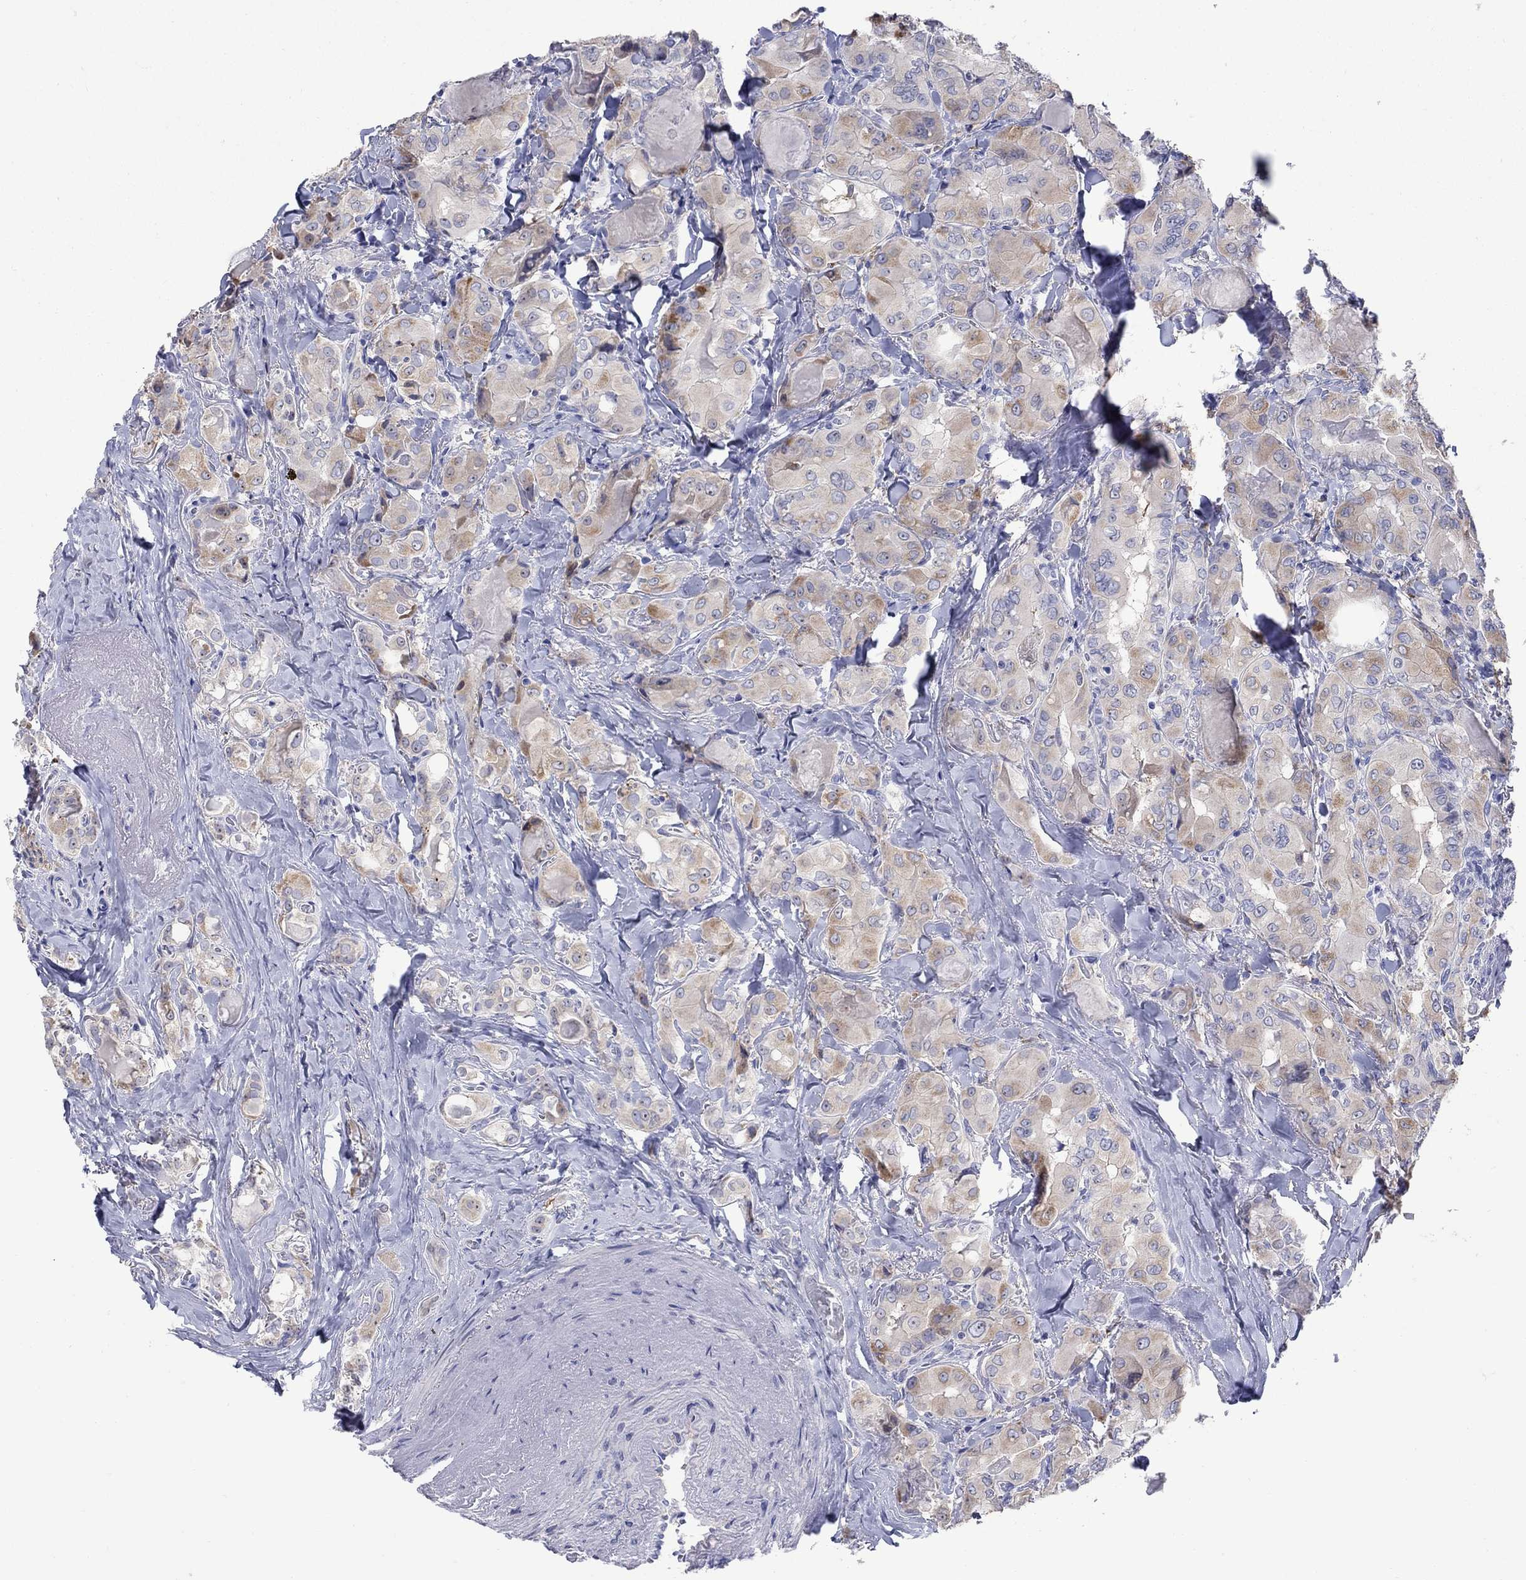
{"staining": {"intensity": "moderate", "quantity": "<25%", "location": "cytoplasmic/membranous"}, "tissue": "thyroid cancer", "cell_type": "Tumor cells", "image_type": "cancer", "snomed": [{"axis": "morphology", "description": "Normal tissue, NOS"}, {"axis": "morphology", "description": "Papillary adenocarcinoma, NOS"}, {"axis": "topography", "description": "Thyroid gland"}], "caption": "A histopathology image of thyroid cancer (papillary adenocarcinoma) stained for a protein exhibits moderate cytoplasmic/membranous brown staining in tumor cells. (DAB IHC with brightfield microscopy, high magnification).", "gene": "REEP2", "patient": {"sex": "female", "age": 66}}